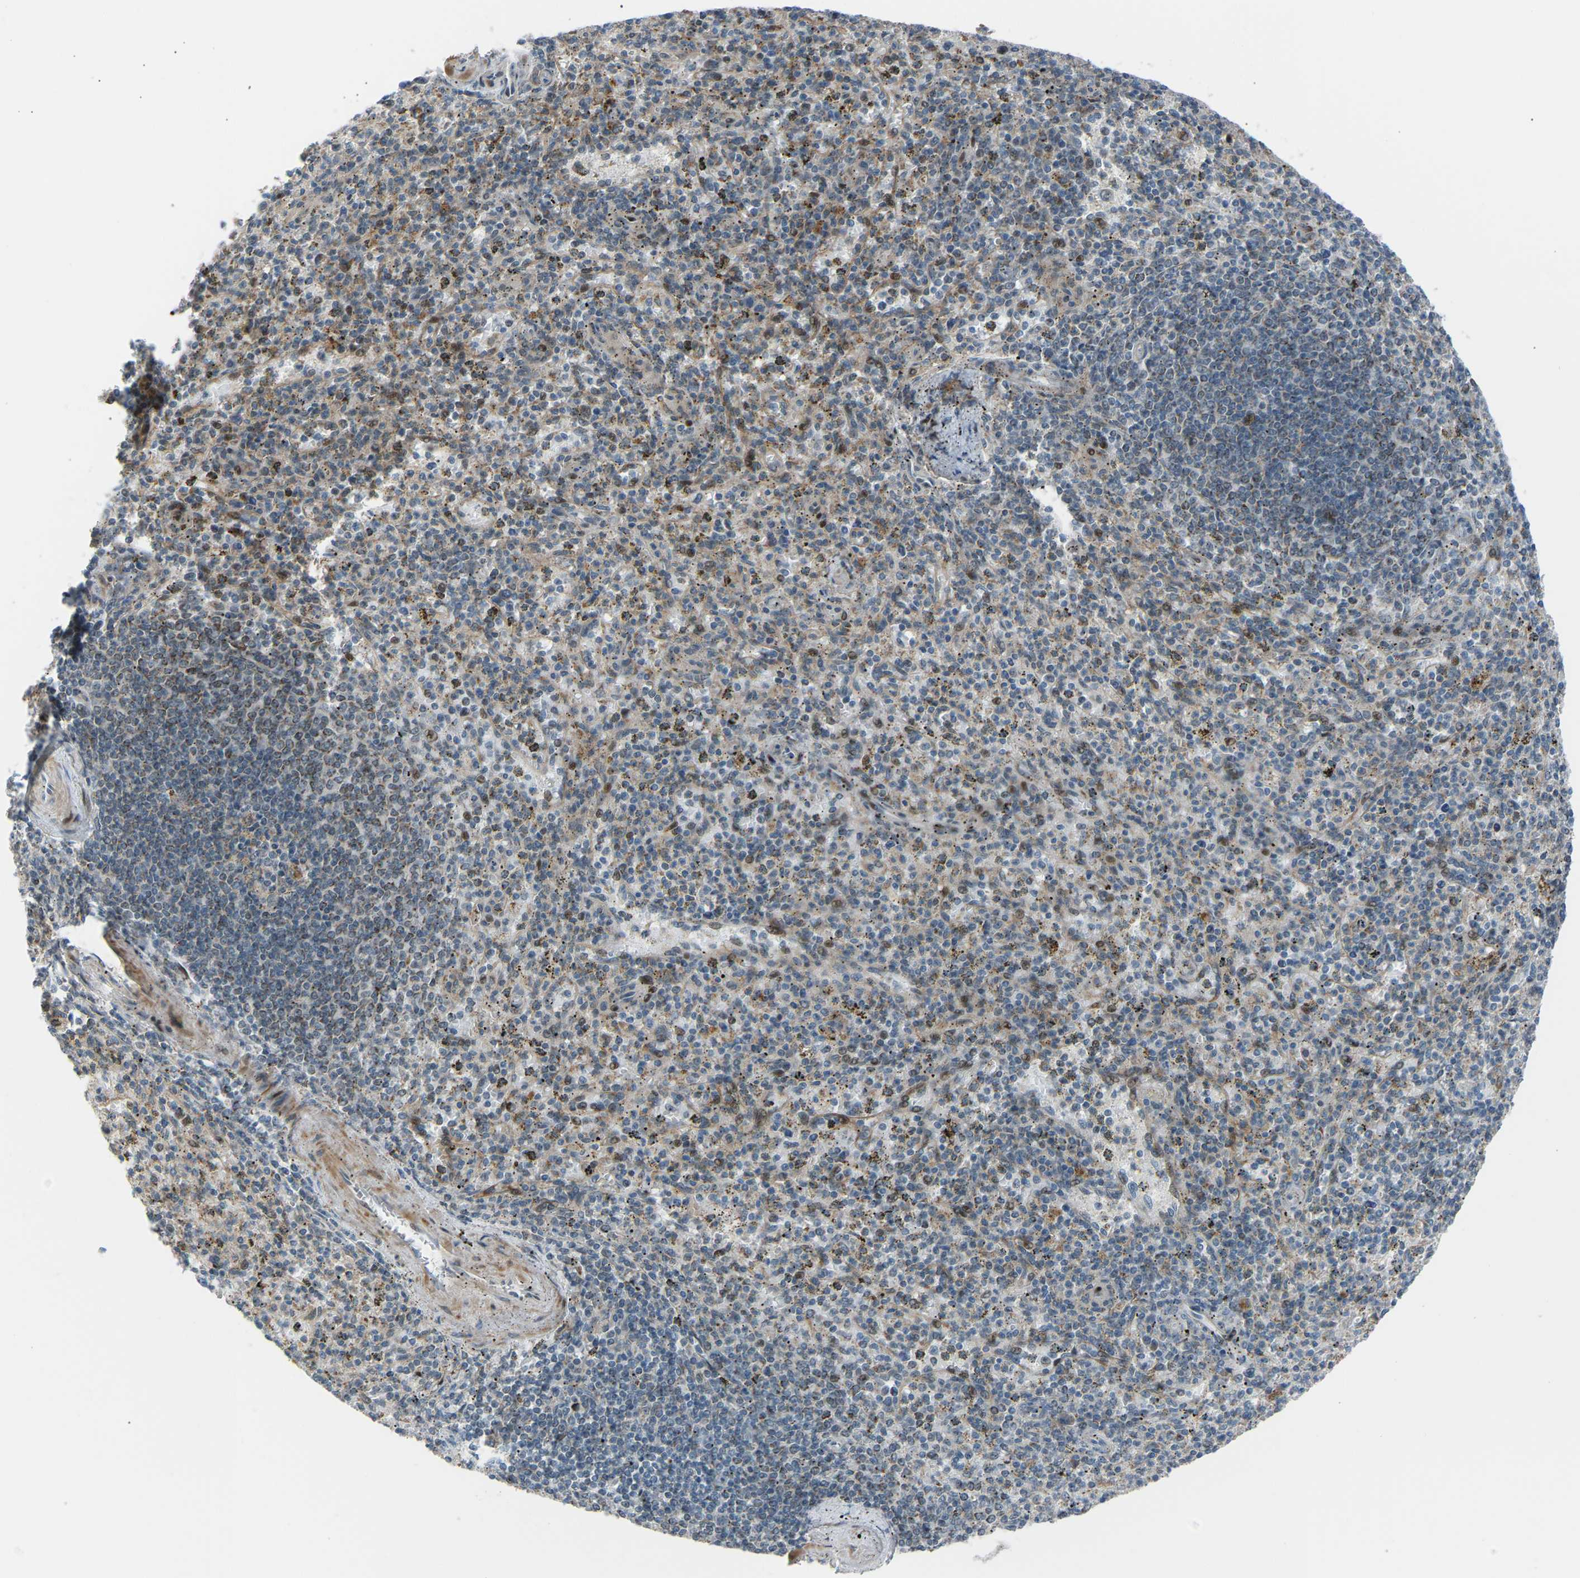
{"staining": {"intensity": "moderate", "quantity": "<25%", "location": "nuclear"}, "tissue": "spleen", "cell_type": "Cells in red pulp", "image_type": "normal", "snomed": [{"axis": "morphology", "description": "Normal tissue, NOS"}, {"axis": "topography", "description": "Spleen"}], "caption": "A high-resolution photomicrograph shows immunohistochemistry staining of normal spleen, which displays moderate nuclear expression in approximately <25% of cells in red pulp. (Brightfield microscopy of DAB IHC at high magnification).", "gene": "VPS41", "patient": {"sex": "male", "age": 72}}